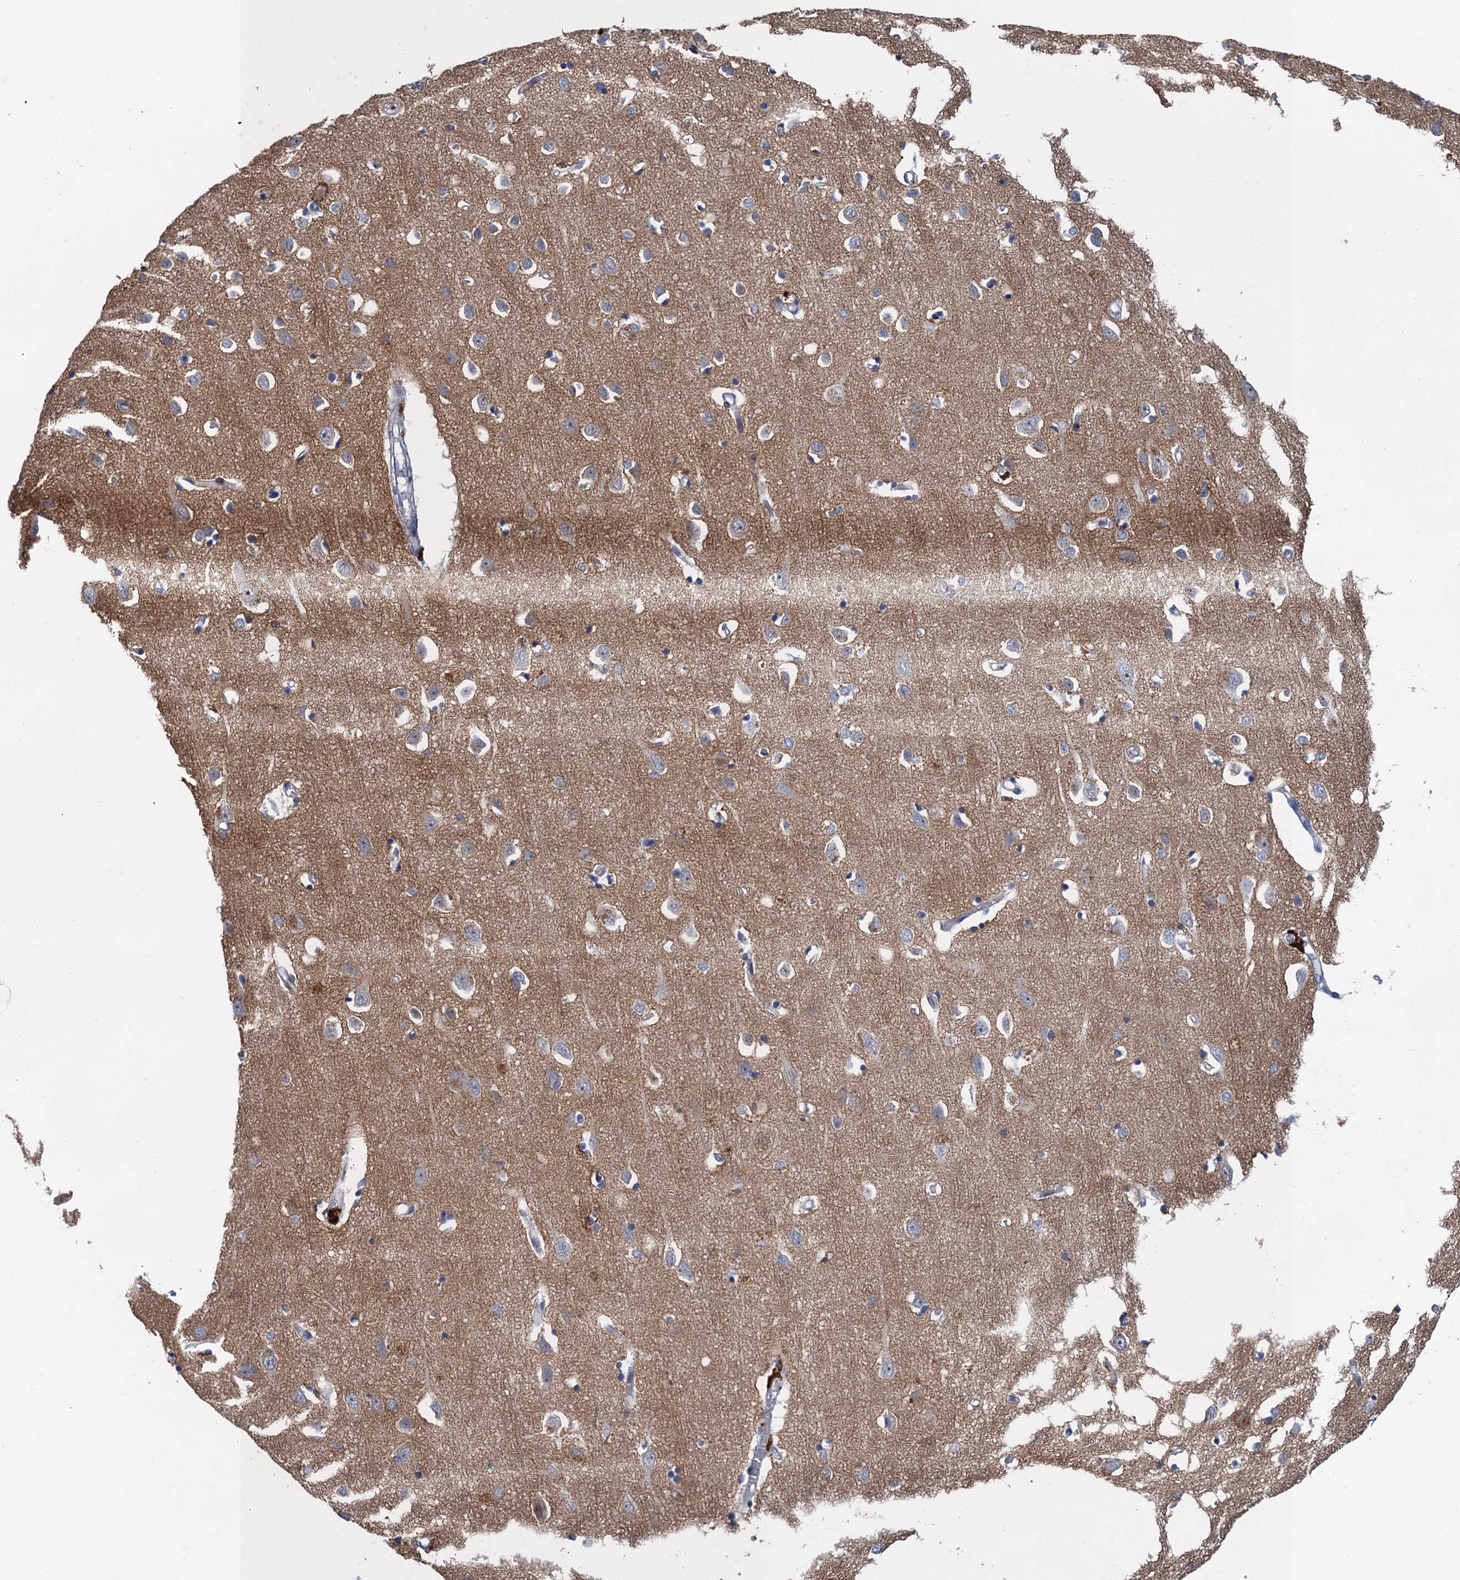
{"staining": {"intensity": "negative", "quantity": "none", "location": "none"}, "tissue": "cerebral cortex", "cell_type": "Endothelial cells", "image_type": "normal", "snomed": [{"axis": "morphology", "description": "Normal tissue, NOS"}, {"axis": "topography", "description": "Cerebral cortex"}], "caption": "DAB immunohistochemical staining of normal human cerebral cortex reveals no significant staining in endothelial cells.", "gene": "TRAF7", "patient": {"sex": "female", "age": 64}}